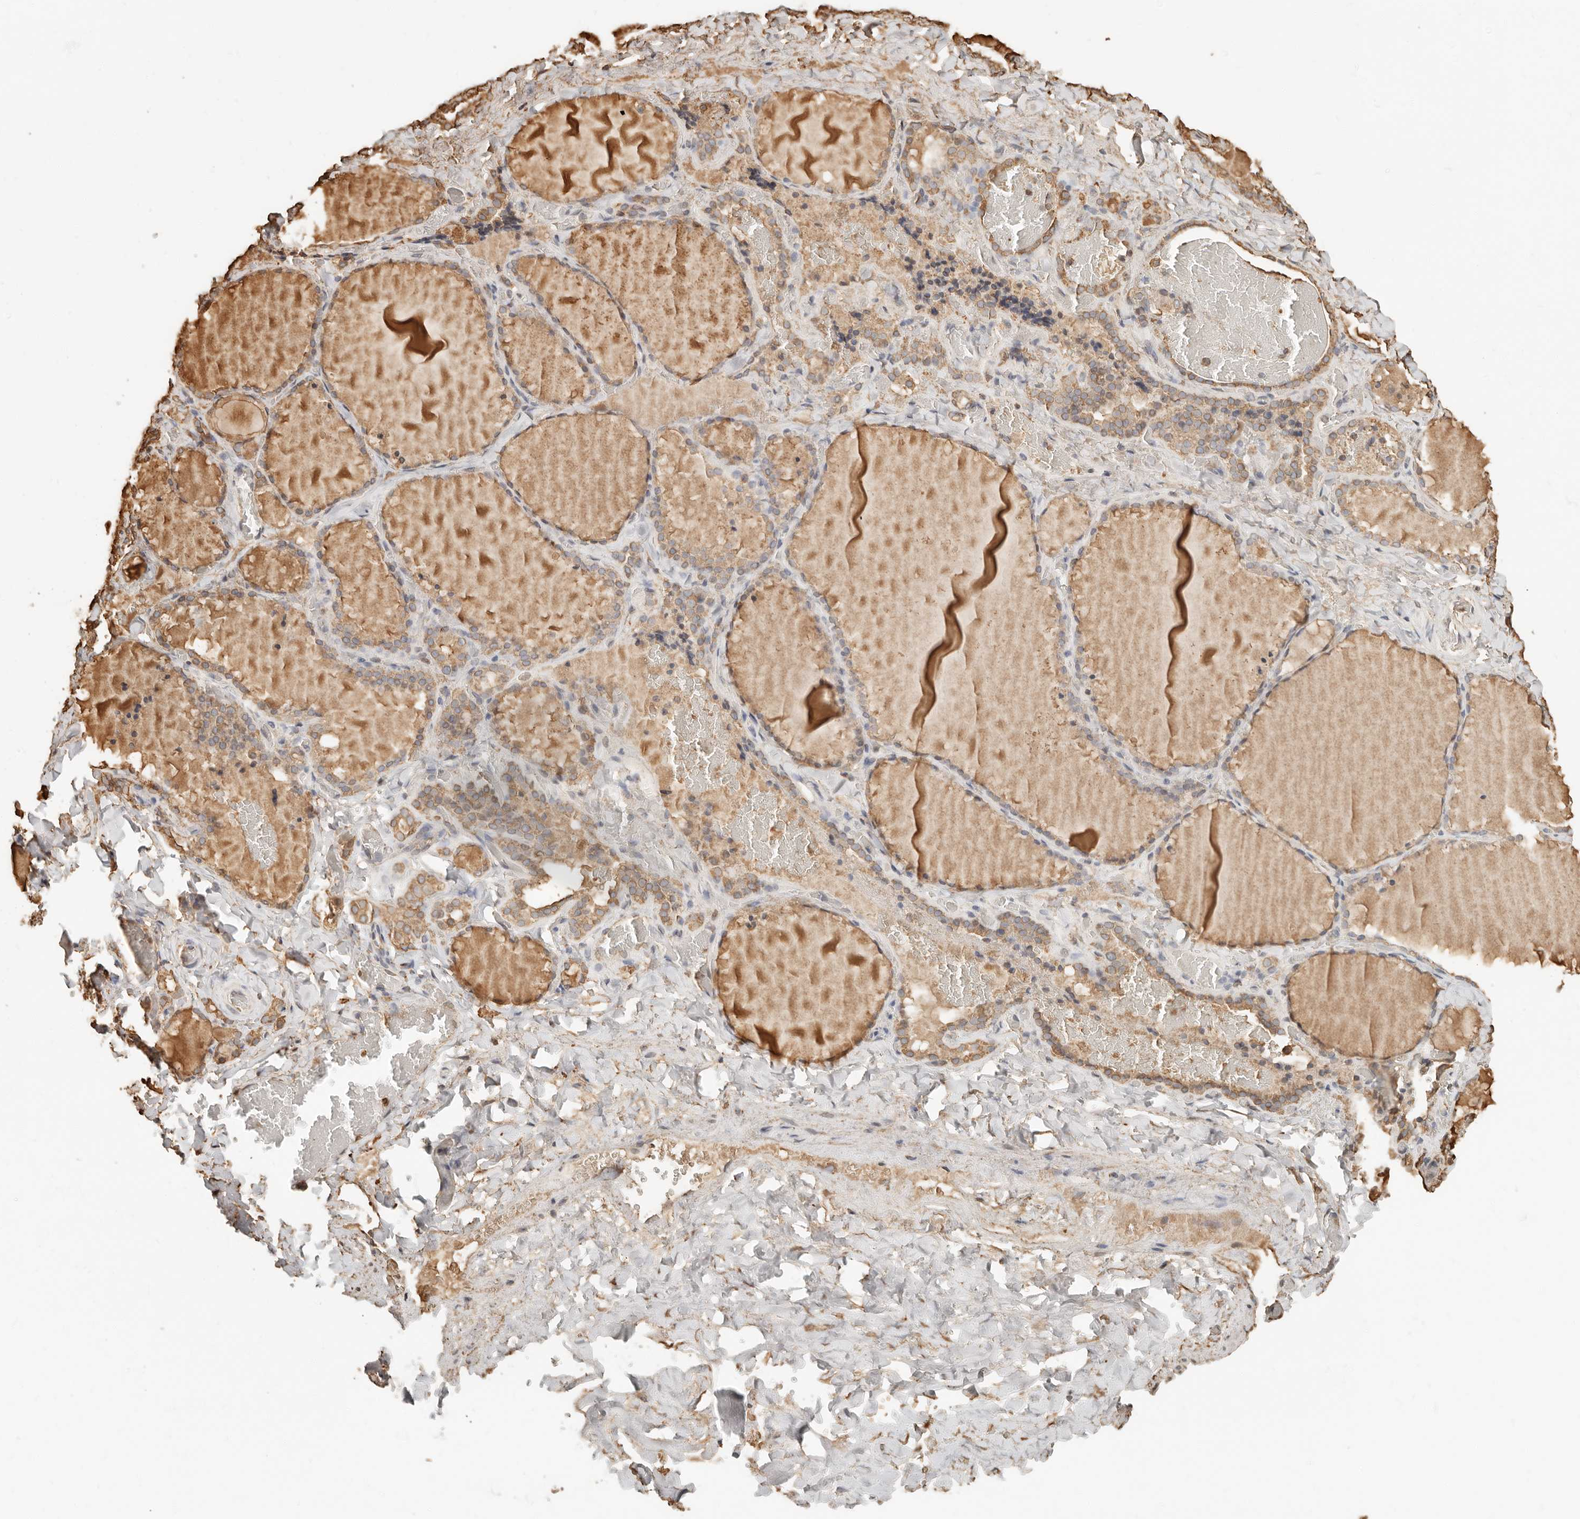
{"staining": {"intensity": "moderate", "quantity": ">75%", "location": "cytoplasmic/membranous"}, "tissue": "thyroid gland", "cell_type": "Glandular cells", "image_type": "normal", "snomed": [{"axis": "morphology", "description": "Normal tissue, NOS"}, {"axis": "topography", "description": "Thyroid gland"}], "caption": "The immunohistochemical stain highlights moderate cytoplasmic/membranous expression in glandular cells of benign thyroid gland. (DAB (3,3'-diaminobenzidine) IHC, brown staining for protein, blue staining for nuclei).", "gene": "ARHGEF10L", "patient": {"sex": "female", "age": 22}}